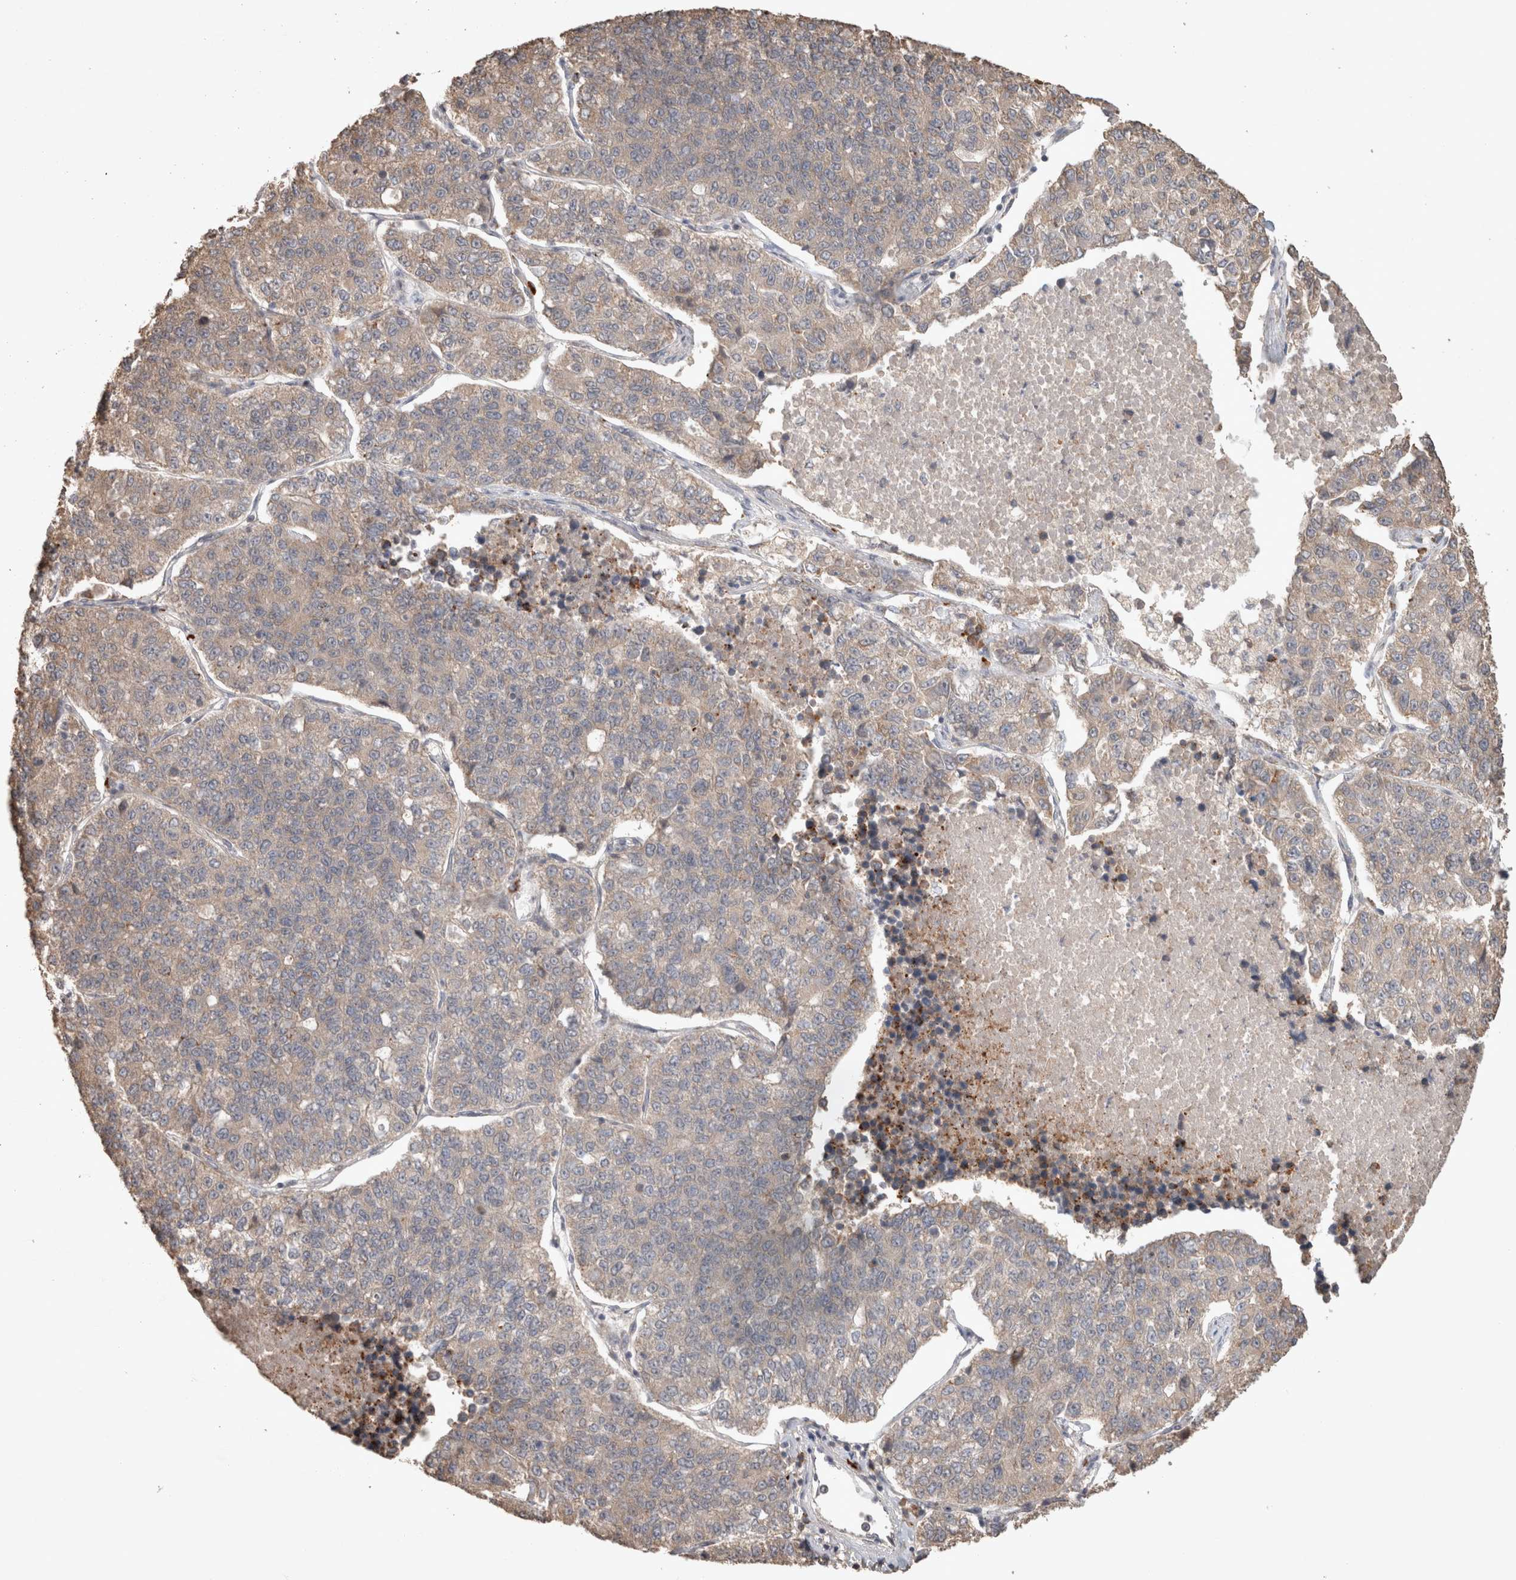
{"staining": {"intensity": "weak", "quantity": ">75%", "location": "cytoplasmic/membranous"}, "tissue": "lung cancer", "cell_type": "Tumor cells", "image_type": "cancer", "snomed": [{"axis": "morphology", "description": "Adenocarcinoma, NOS"}, {"axis": "topography", "description": "Lung"}], "caption": "Protein expression analysis of adenocarcinoma (lung) exhibits weak cytoplasmic/membranous expression in approximately >75% of tumor cells.", "gene": "HROB", "patient": {"sex": "male", "age": 49}}